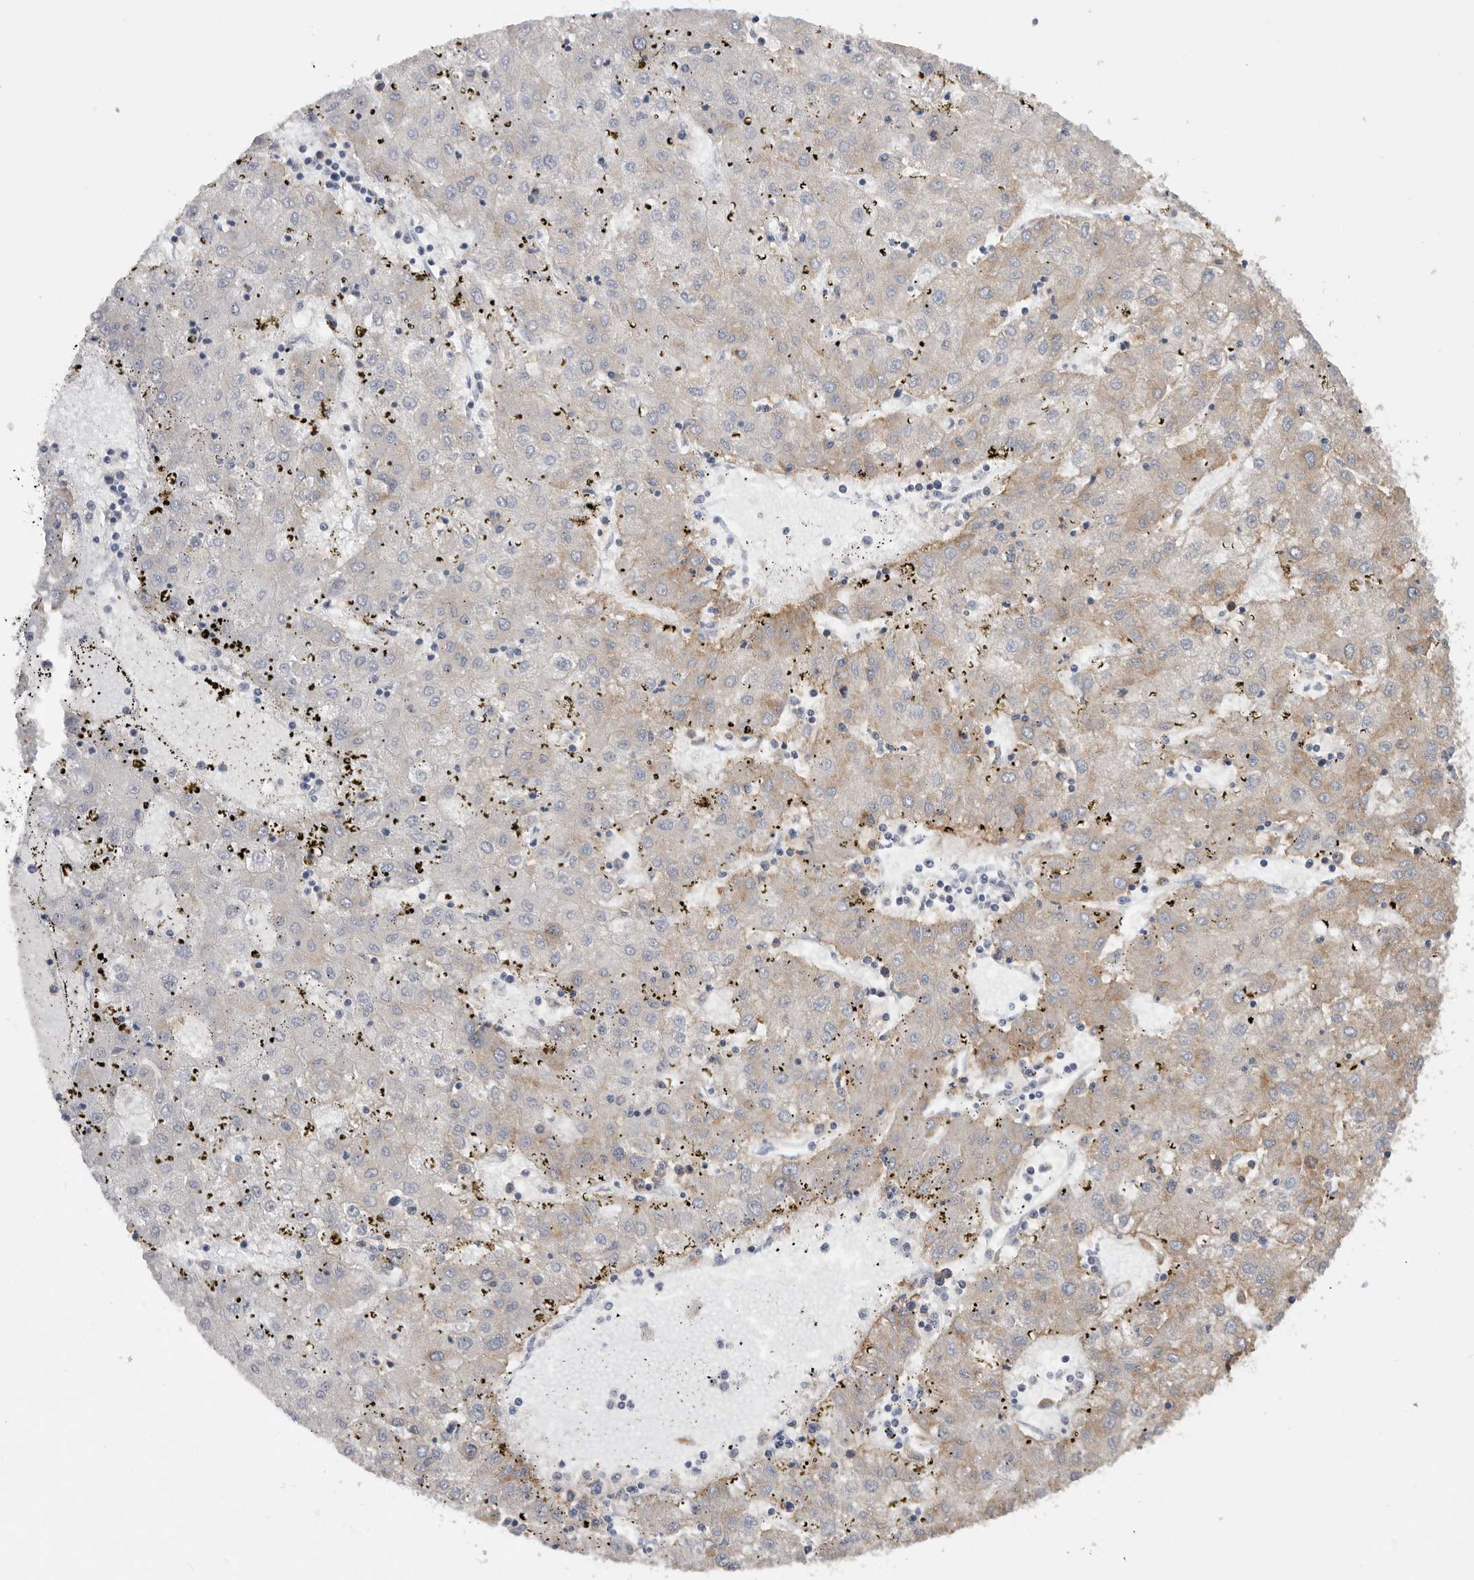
{"staining": {"intensity": "moderate", "quantity": "25%-75%", "location": "cytoplasmic/membranous"}, "tissue": "liver cancer", "cell_type": "Tumor cells", "image_type": "cancer", "snomed": [{"axis": "morphology", "description": "Carcinoma, Hepatocellular, NOS"}, {"axis": "topography", "description": "Liver"}], "caption": "Liver cancer was stained to show a protein in brown. There is medium levels of moderate cytoplasmic/membranous staining in approximately 25%-75% of tumor cells.", "gene": "TFRC", "patient": {"sex": "male", "age": 72}}